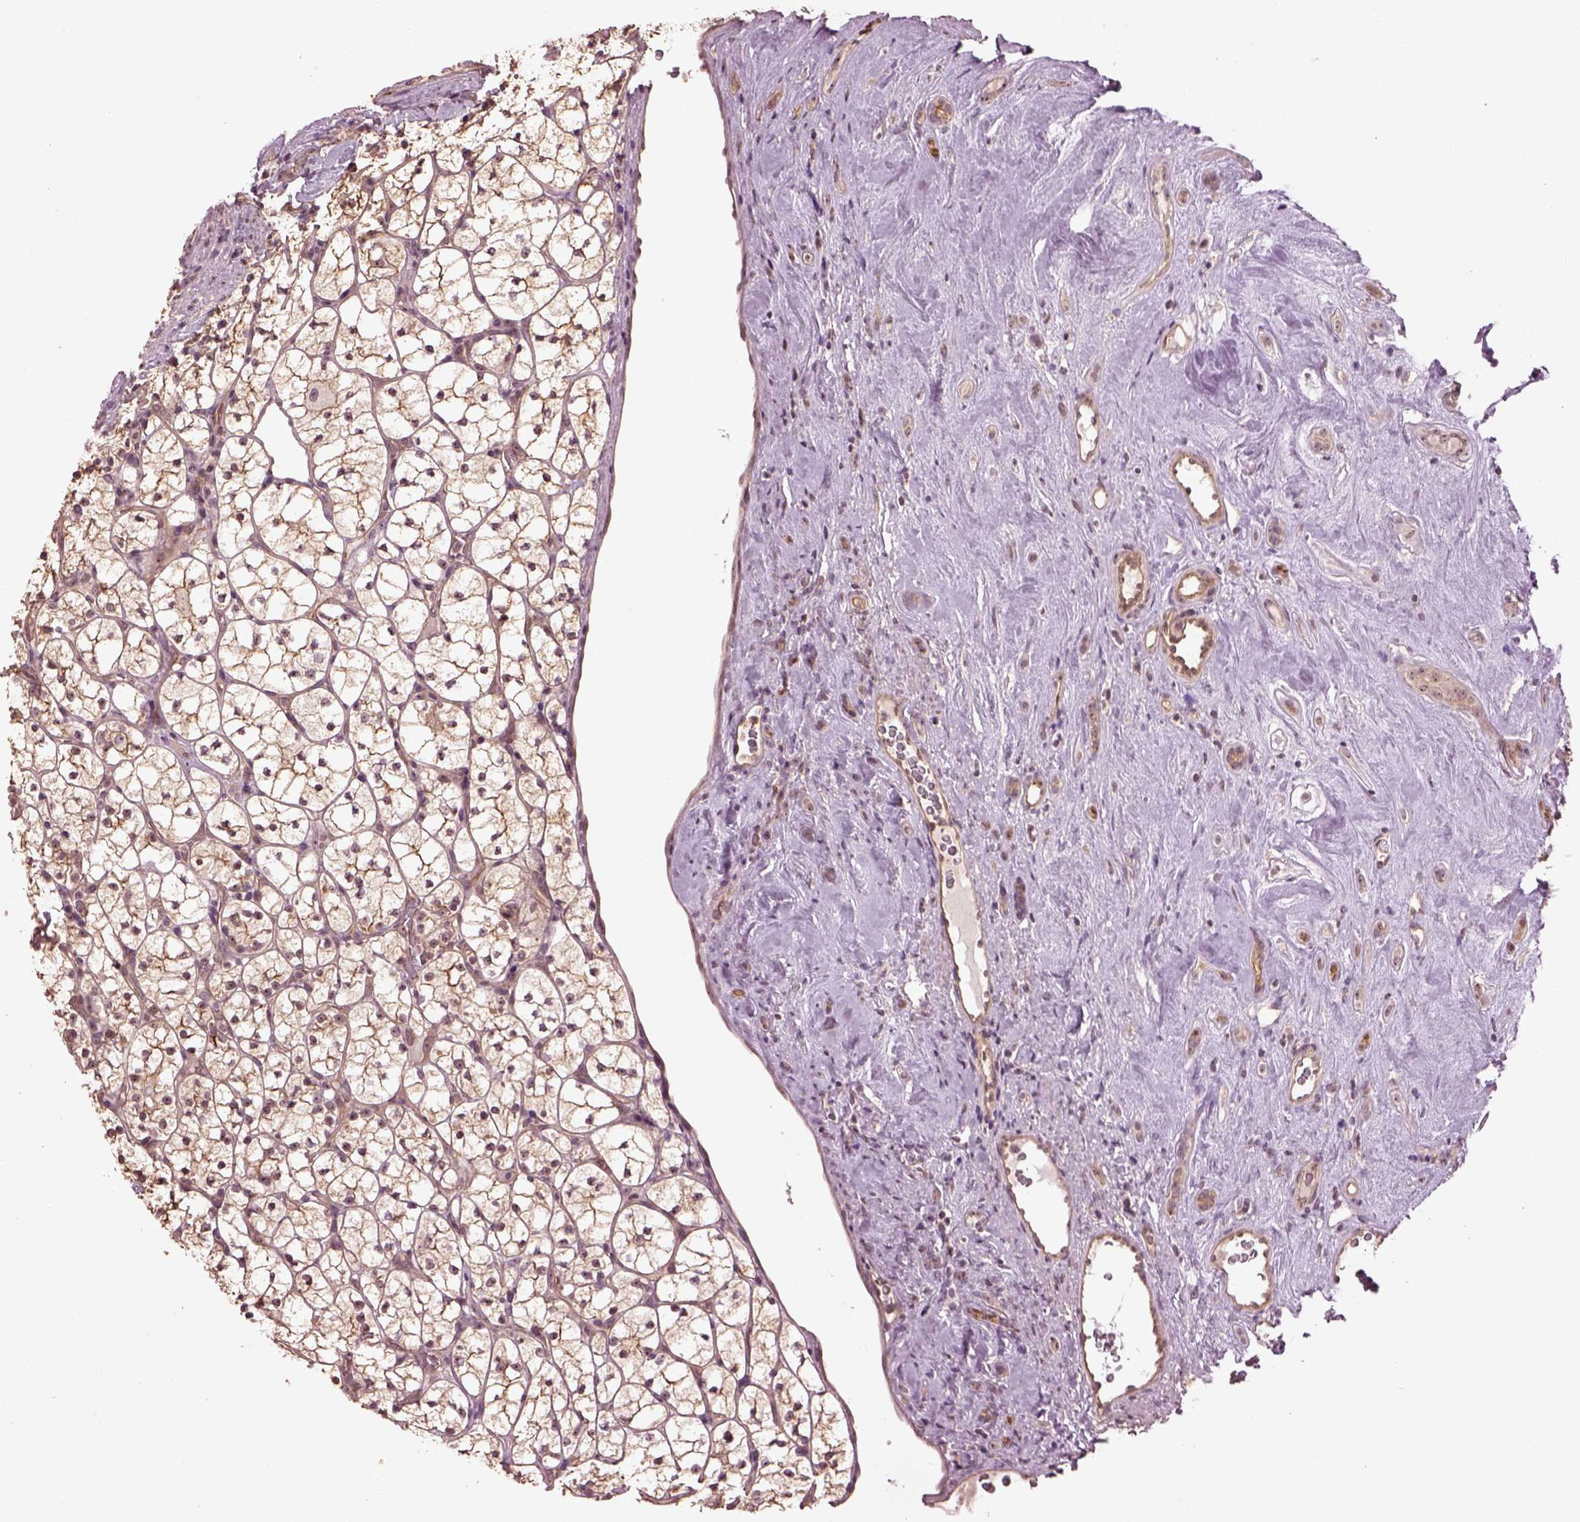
{"staining": {"intensity": "weak", "quantity": "25%-75%", "location": "cytoplasmic/membranous"}, "tissue": "renal cancer", "cell_type": "Tumor cells", "image_type": "cancer", "snomed": [{"axis": "morphology", "description": "Adenocarcinoma, NOS"}, {"axis": "topography", "description": "Kidney"}], "caption": "IHC image of neoplastic tissue: adenocarcinoma (renal) stained using immunohistochemistry reveals low levels of weak protein expression localized specifically in the cytoplasmic/membranous of tumor cells, appearing as a cytoplasmic/membranous brown color.", "gene": "GNRH1", "patient": {"sex": "female", "age": 89}}